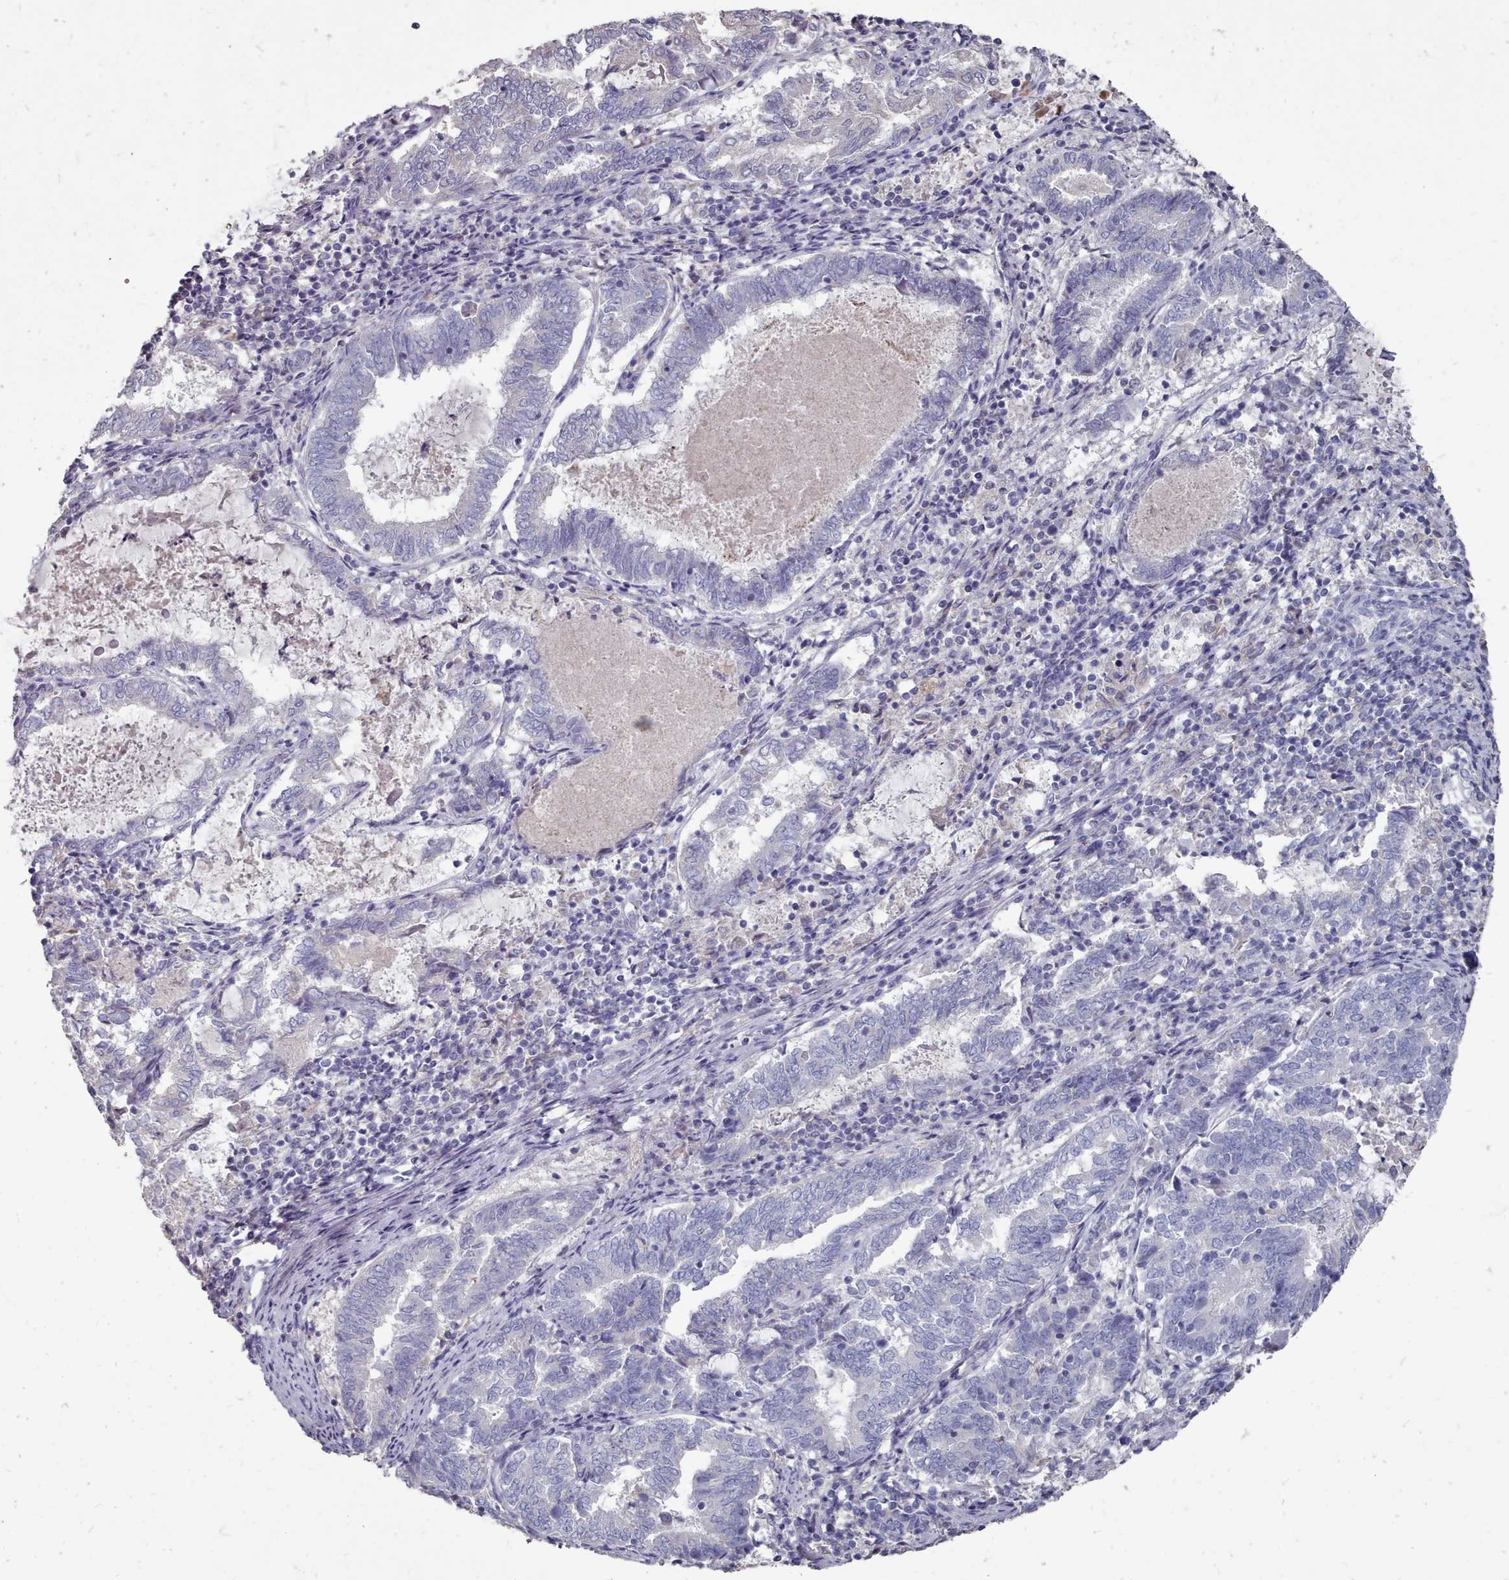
{"staining": {"intensity": "negative", "quantity": "none", "location": "none"}, "tissue": "endometrial cancer", "cell_type": "Tumor cells", "image_type": "cancer", "snomed": [{"axis": "morphology", "description": "Adenocarcinoma, NOS"}, {"axis": "topography", "description": "Endometrium"}], "caption": "An immunohistochemistry (IHC) histopathology image of endometrial adenocarcinoma is shown. There is no staining in tumor cells of endometrial adenocarcinoma.", "gene": "OTULINL", "patient": {"sex": "female", "age": 80}}